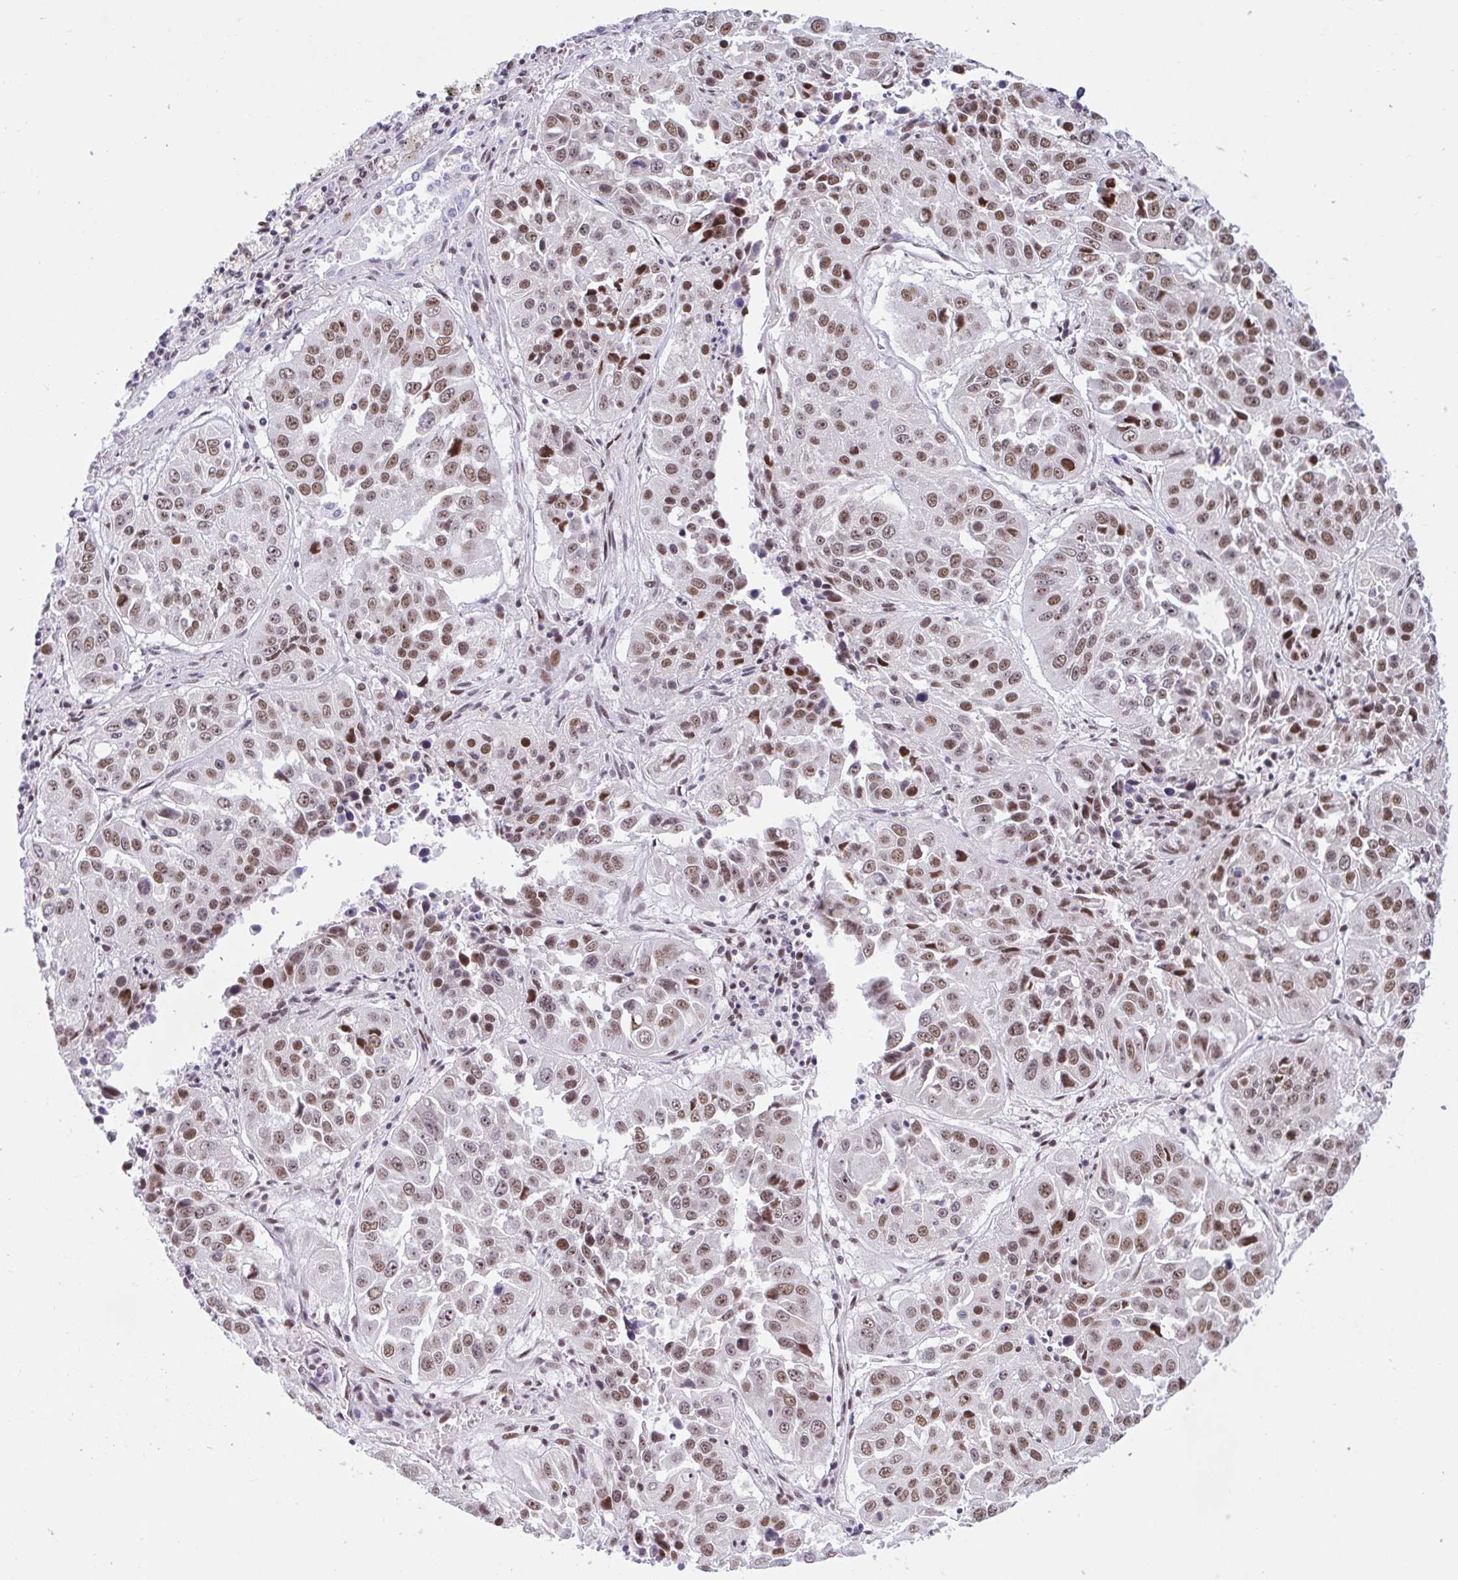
{"staining": {"intensity": "moderate", "quantity": ">75%", "location": "nuclear"}, "tissue": "lung cancer", "cell_type": "Tumor cells", "image_type": "cancer", "snomed": [{"axis": "morphology", "description": "Squamous cell carcinoma, NOS"}, {"axis": "topography", "description": "Lung"}], "caption": "Tumor cells show medium levels of moderate nuclear staining in about >75% of cells in human squamous cell carcinoma (lung).", "gene": "CBFA2T2", "patient": {"sex": "female", "age": 61}}